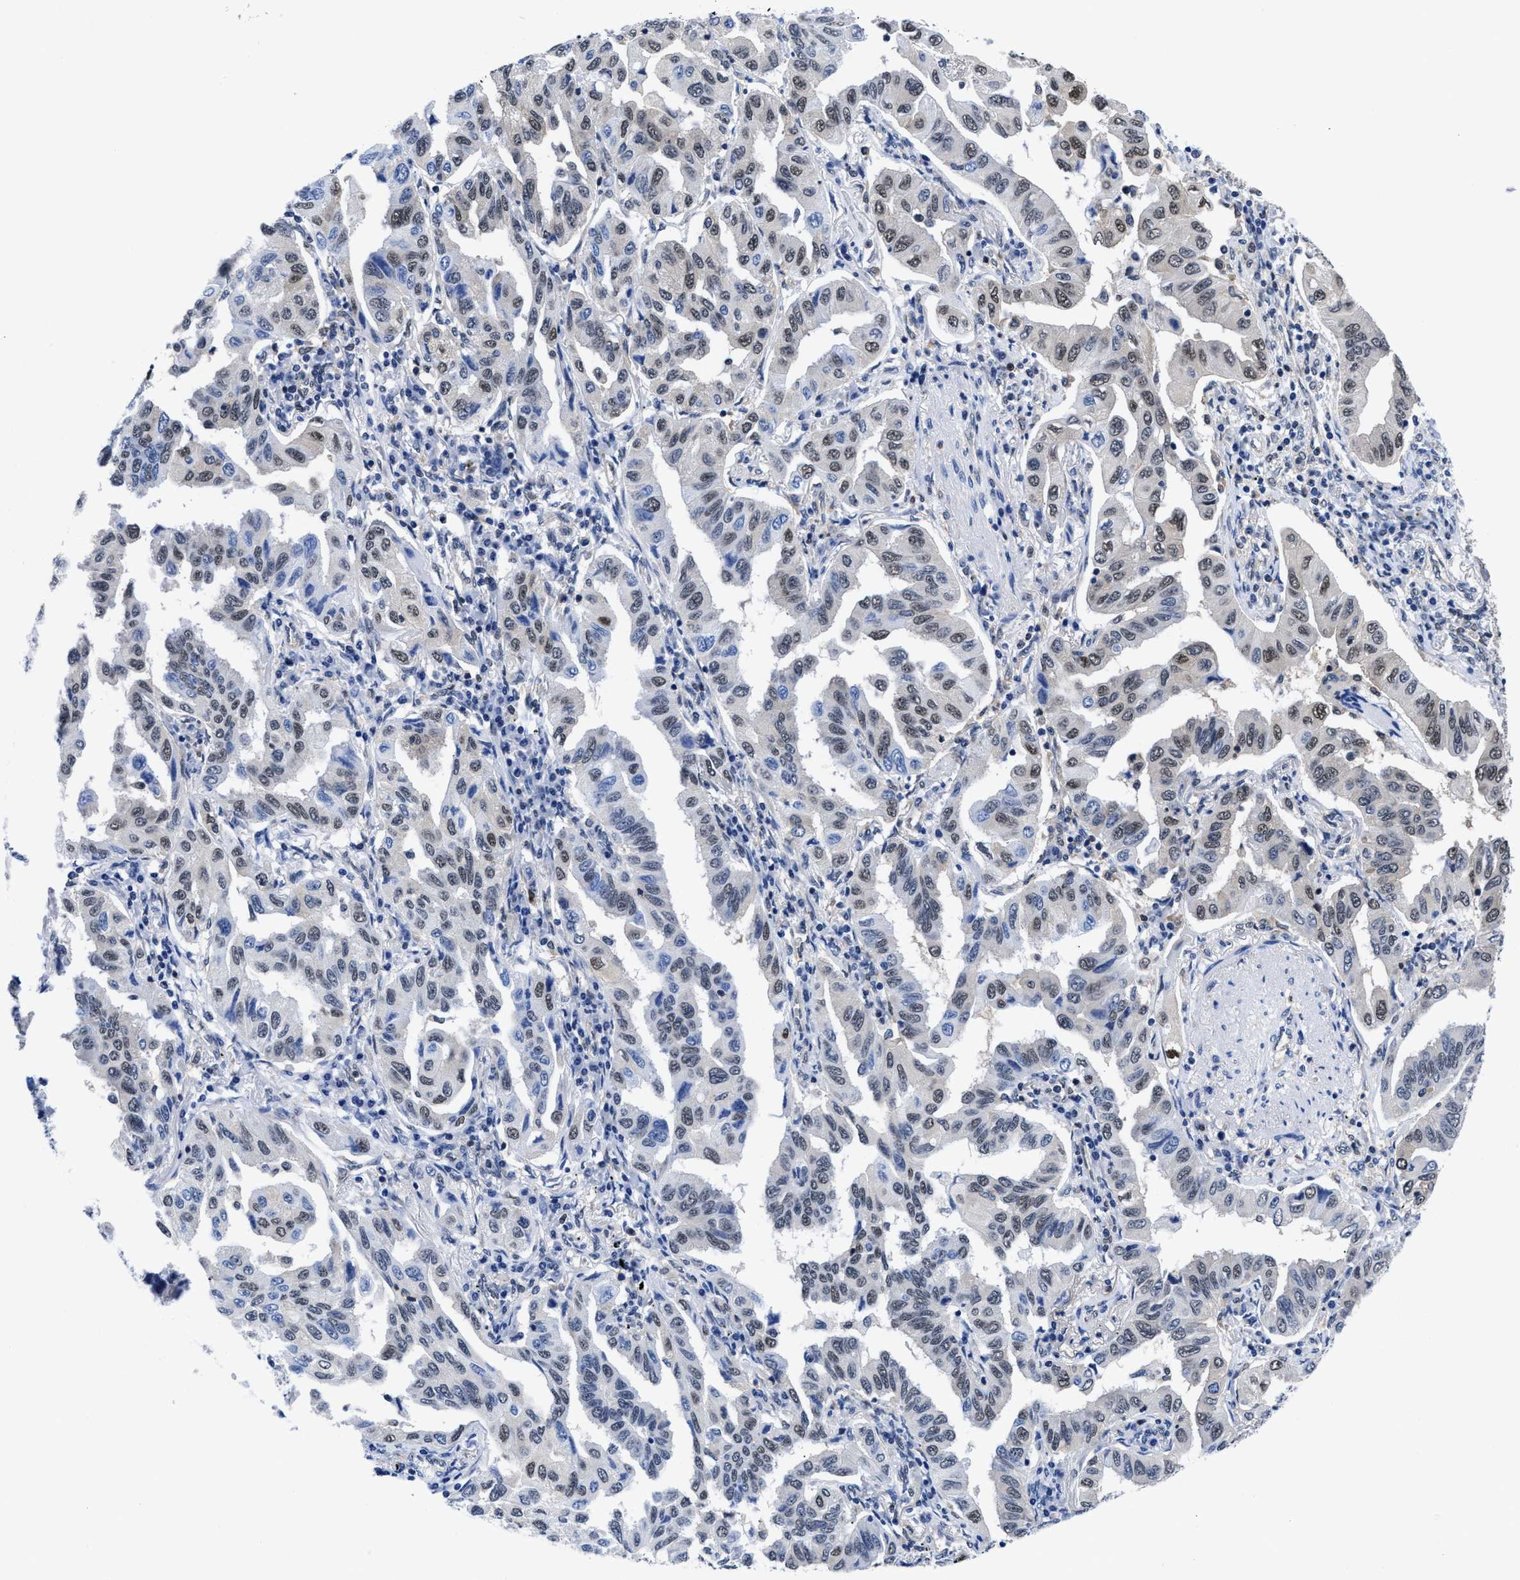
{"staining": {"intensity": "weak", "quantity": "25%-75%", "location": "nuclear"}, "tissue": "lung cancer", "cell_type": "Tumor cells", "image_type": "cancer", "snomed": [{"axis": "morphology", "description": "Adenocarcinoma, NOS"}, {"axis": "topography", "description": "Lung"}], "caption": "A brown stain labels weak nuclear positivity of a protein in lung adenocarcinoma tumor cells.", "gene": "ACLY", "patient": {"sex": "female", "age": 65}}